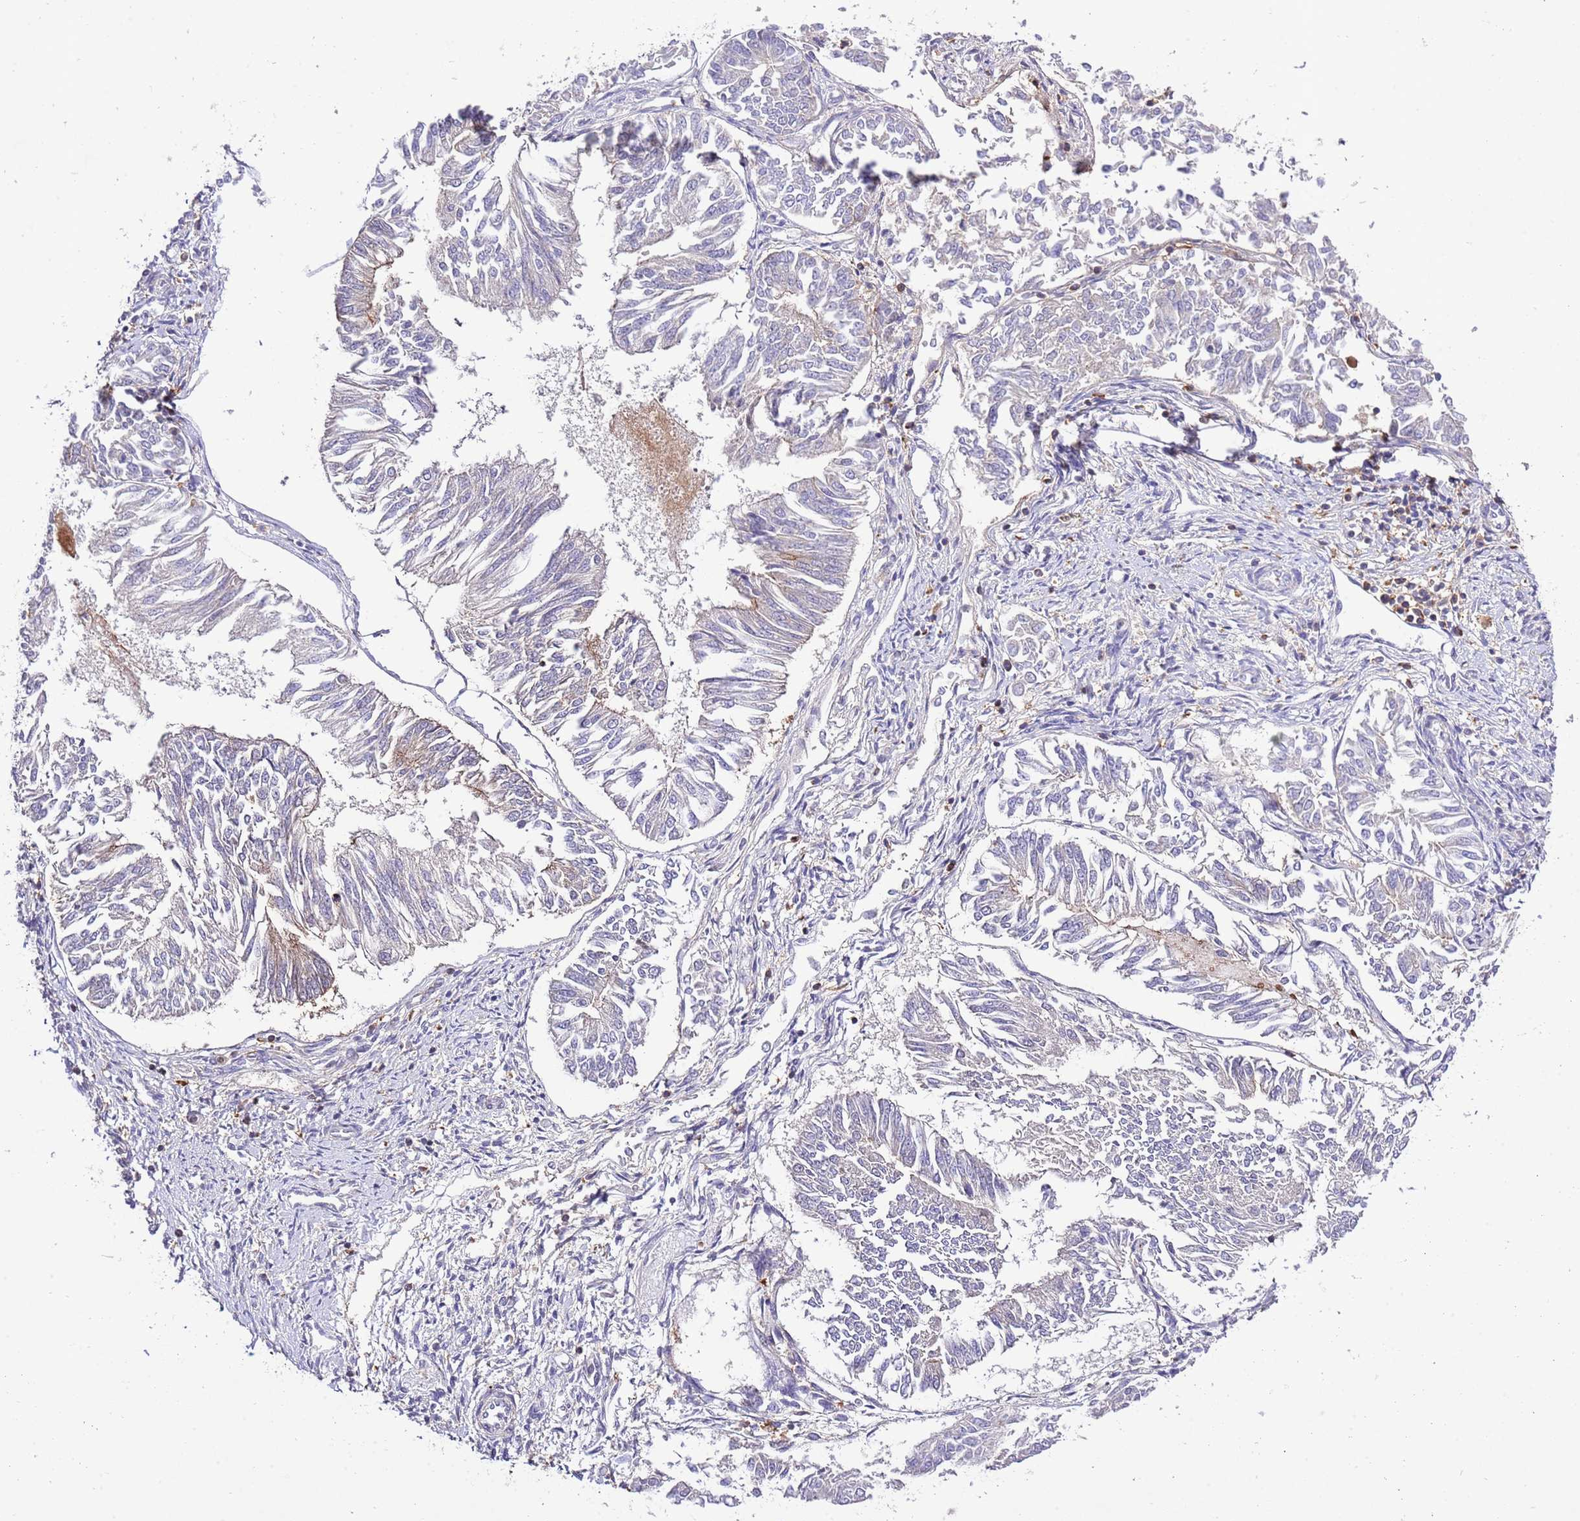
{"staining": {"intensity": "negative", "quantity": "none", "location": "none"}, "tissue": "endometrial cancer", "cell_type": "Tumor cells", "image_type": "cancer", "snomed": [{"axis": "morphology", "description": "Adenocarcinoma, NOS"}, {"axis": "topography", "description": "Endometrium"}], "caption": "Image shows no significant protein positivity in tumor cells of endometrial cancer (adenocarcinoma).", "gene": "EFHD1", "patient": {"sex": "female", "age": 58}}